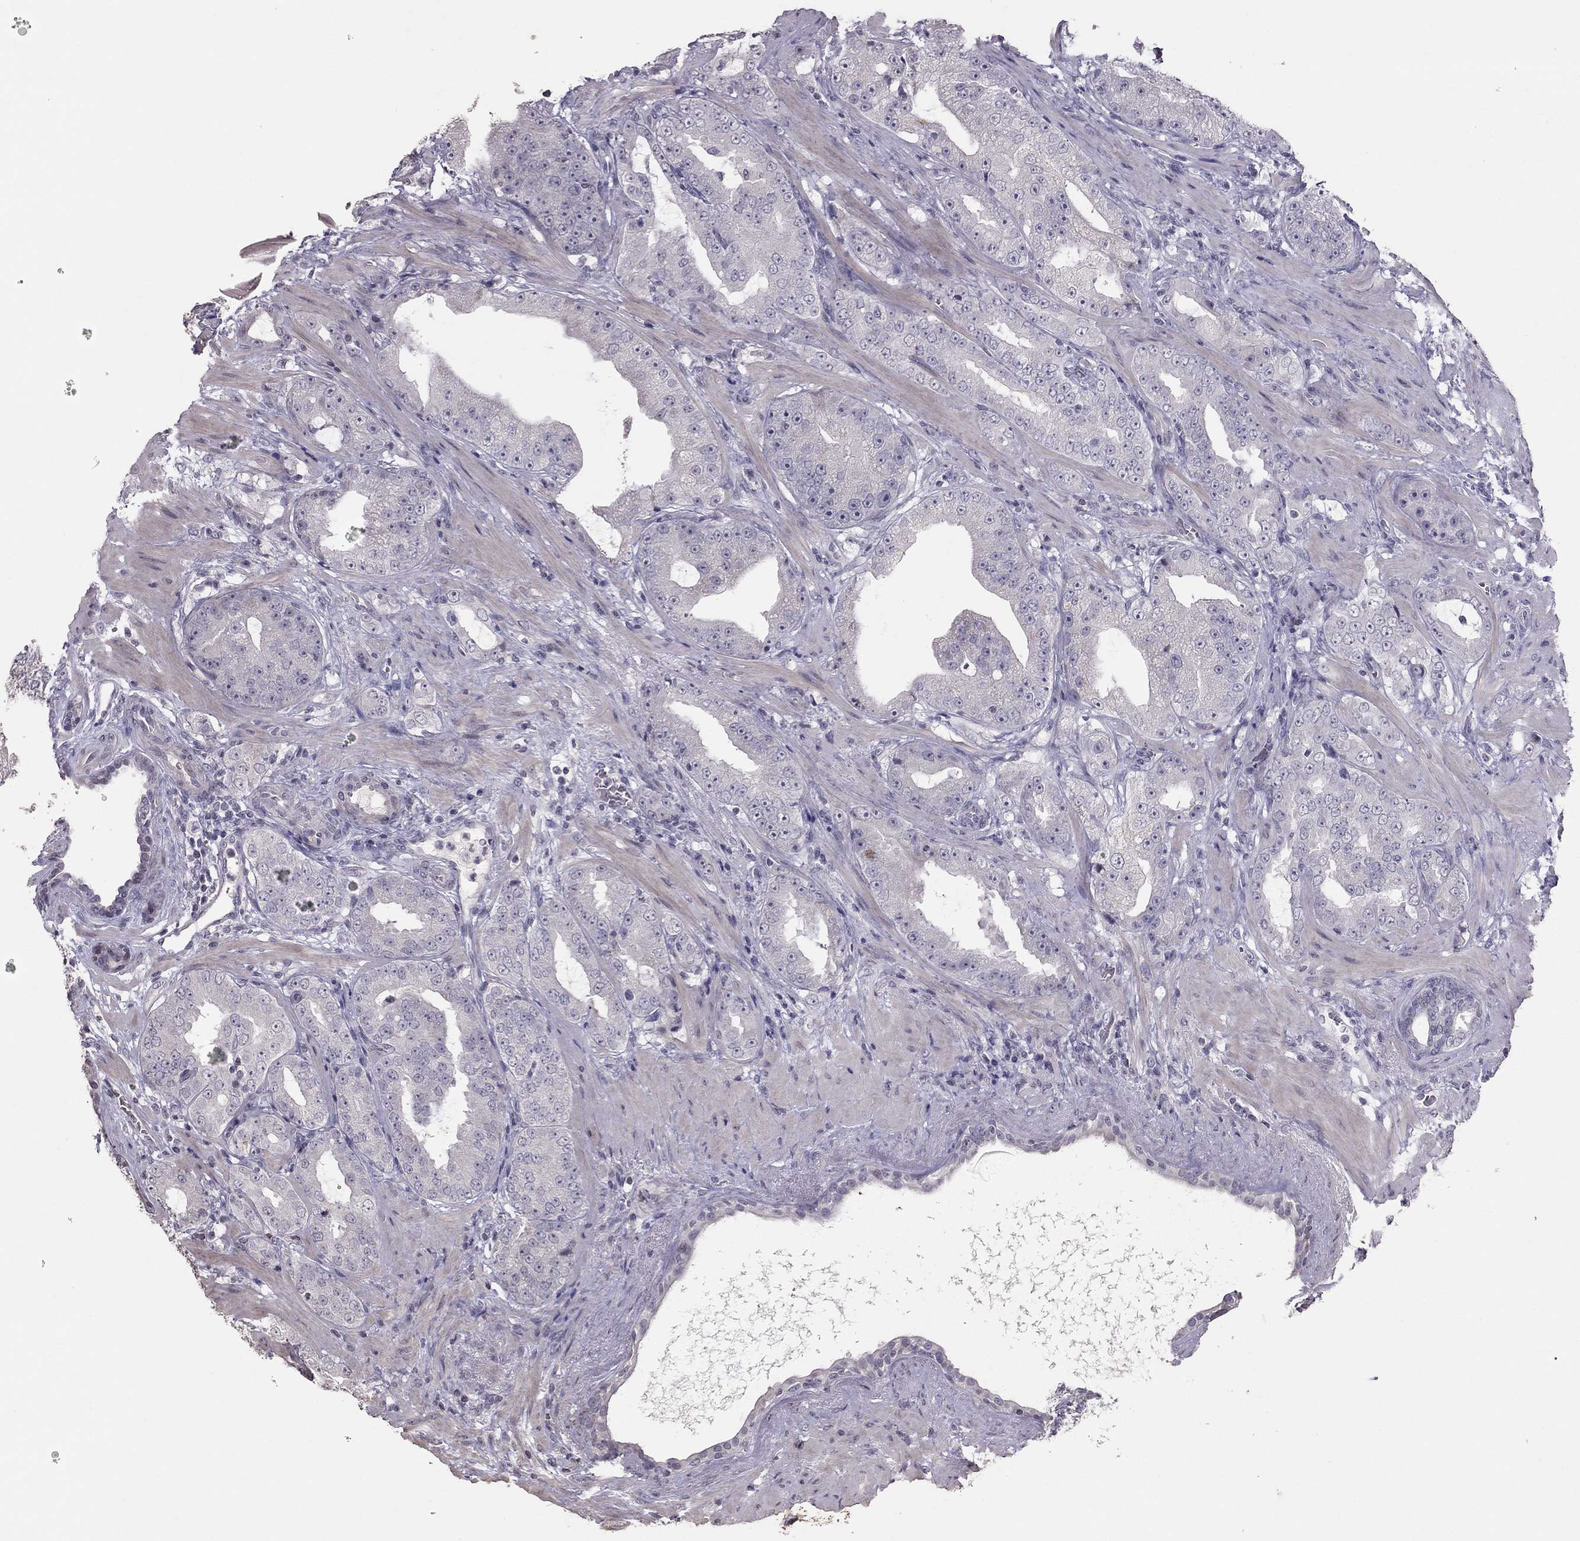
{"staining": {"intensity": "negative", "quantity": "none", "location": "none"}, "tissue": "prostate cancer", "cell_type": "Tumor cells", "image_type": "cancer", "snomed": [{"axis": "morphology", "description": "Adenocarcinoma, Low grade"}, {"axis": "topography", "description": "Prostate"}], "caption": "IHC photomicrograph of low-grade adenocarcinoma (prostate) stained for a protein (brown), which exhibits no staining in tumor cells.", "gene": "TSHB", "patient": {"sex": "male", "age": 62}}